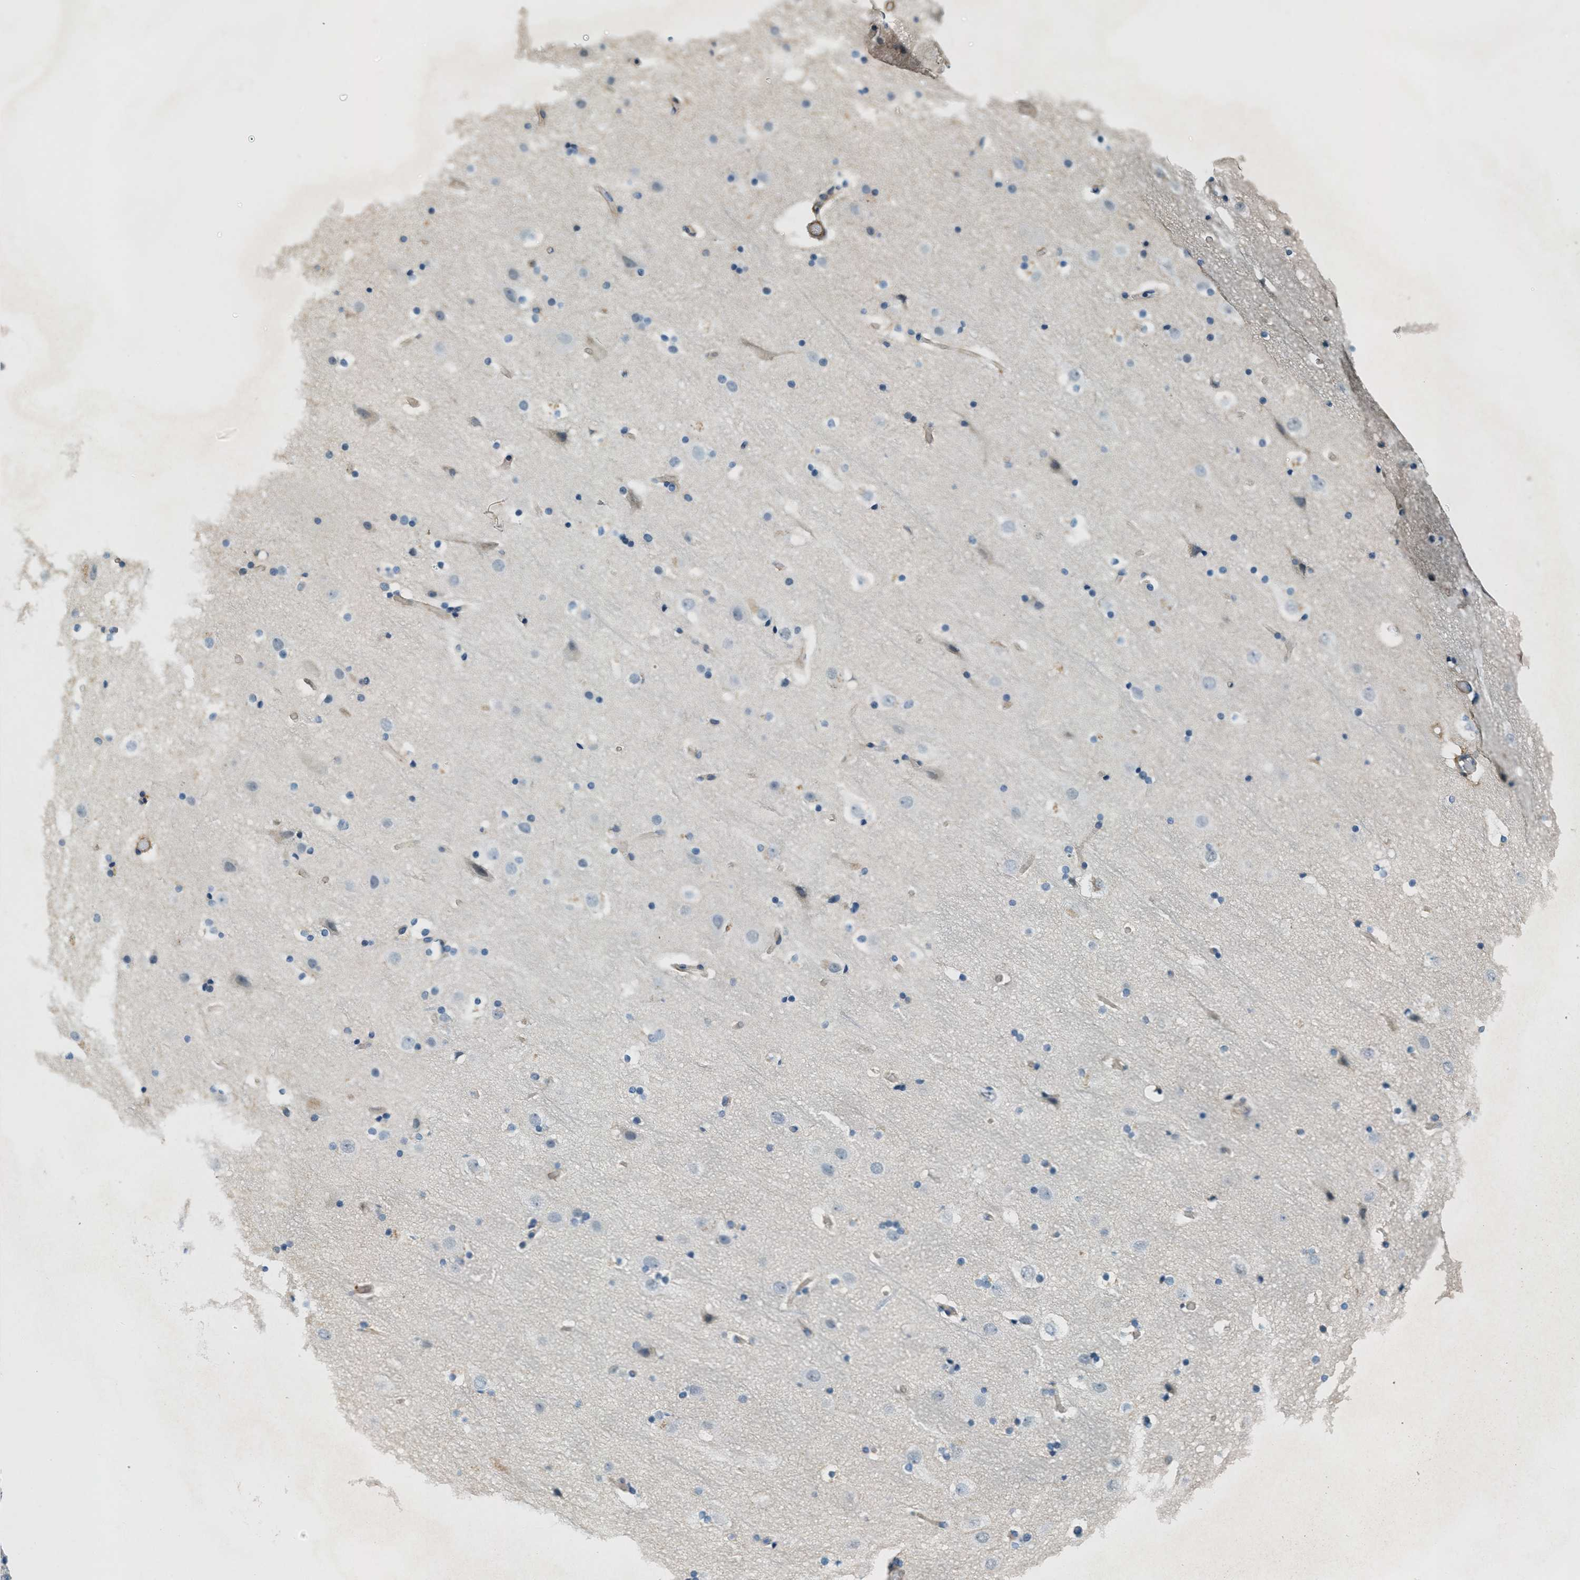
{"staining": {"intensity": "weak", "quantity": ">75%", "location": "cytoplasmic/membranous"}, "tissue": "cerebral cortex", "cell_type": "Endothelial cells", "image_type": "normal", "snomed": [{"axis": "morphology", "description": "Normal tissue, NOS"}, {"axis": "topography", "description": "Cerebral cortex"}], "caption": "The histopathology image shows staining of normal cerebral cortex, revealing weak cytoplasmic/membranous protein expression (brown color) within endothelial cells.", "gene": "ADCY5", "patient": {"sex": "male", "age": 57}}